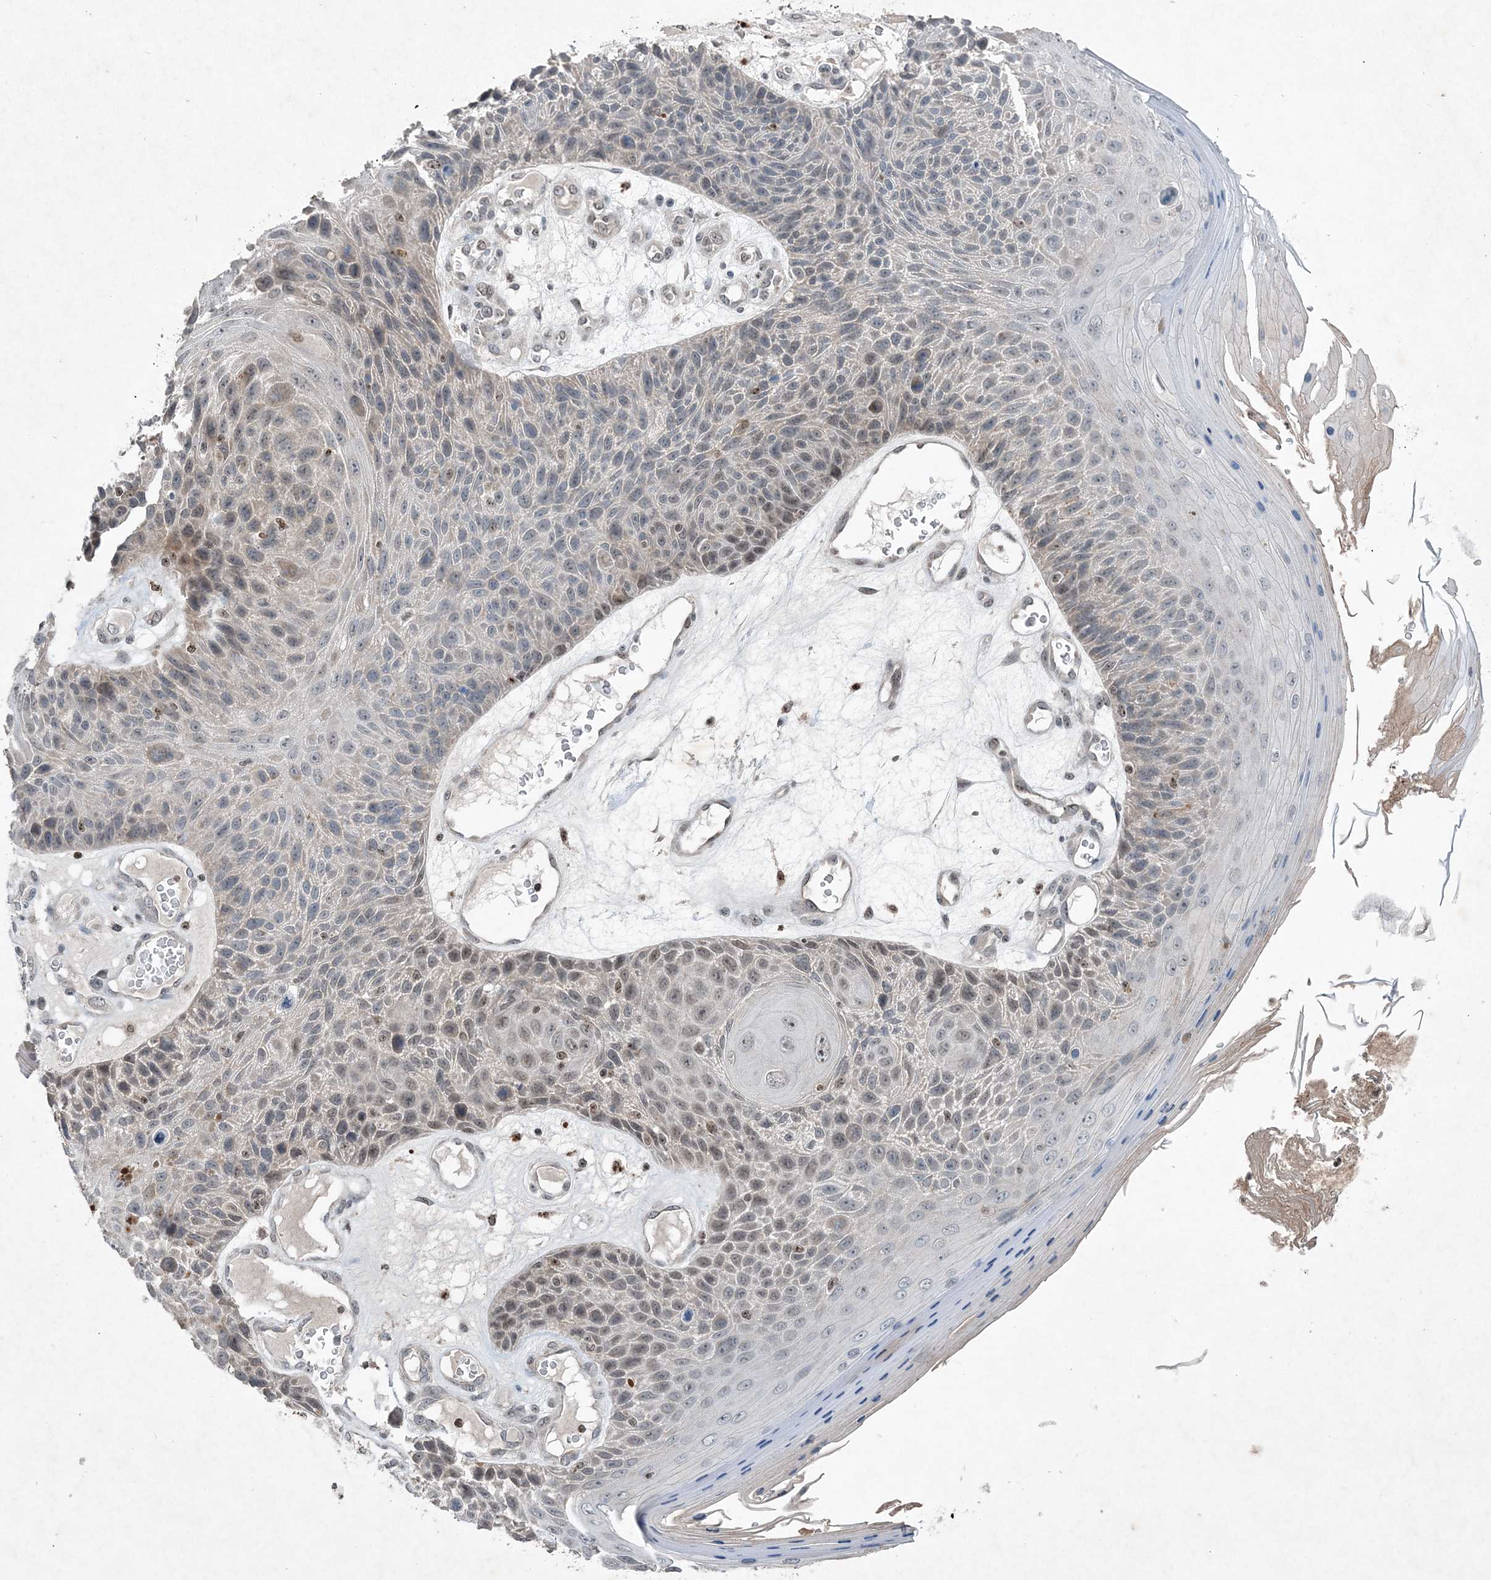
{"staining": {"intensity": "weak", "quantity": "25%-75%", "location": "nuclear"}, "tissue": "skin cancer", "cell_type": "Tumor cells", "image_type": "cancer", "snomed": [{"axis": "morphology", "description": "Squamous cell carcinoma, NOS"}, {"axis": "topography", "description": "Skin"}], "caption": "Weak nuclear positivity for a protein is present in about 25%-75% of tumor cells of skin squamous cell carcinoma using immunohistochemistry.", "gene": "QTRT2", "patient": {"sex": "female", "age": 88}}